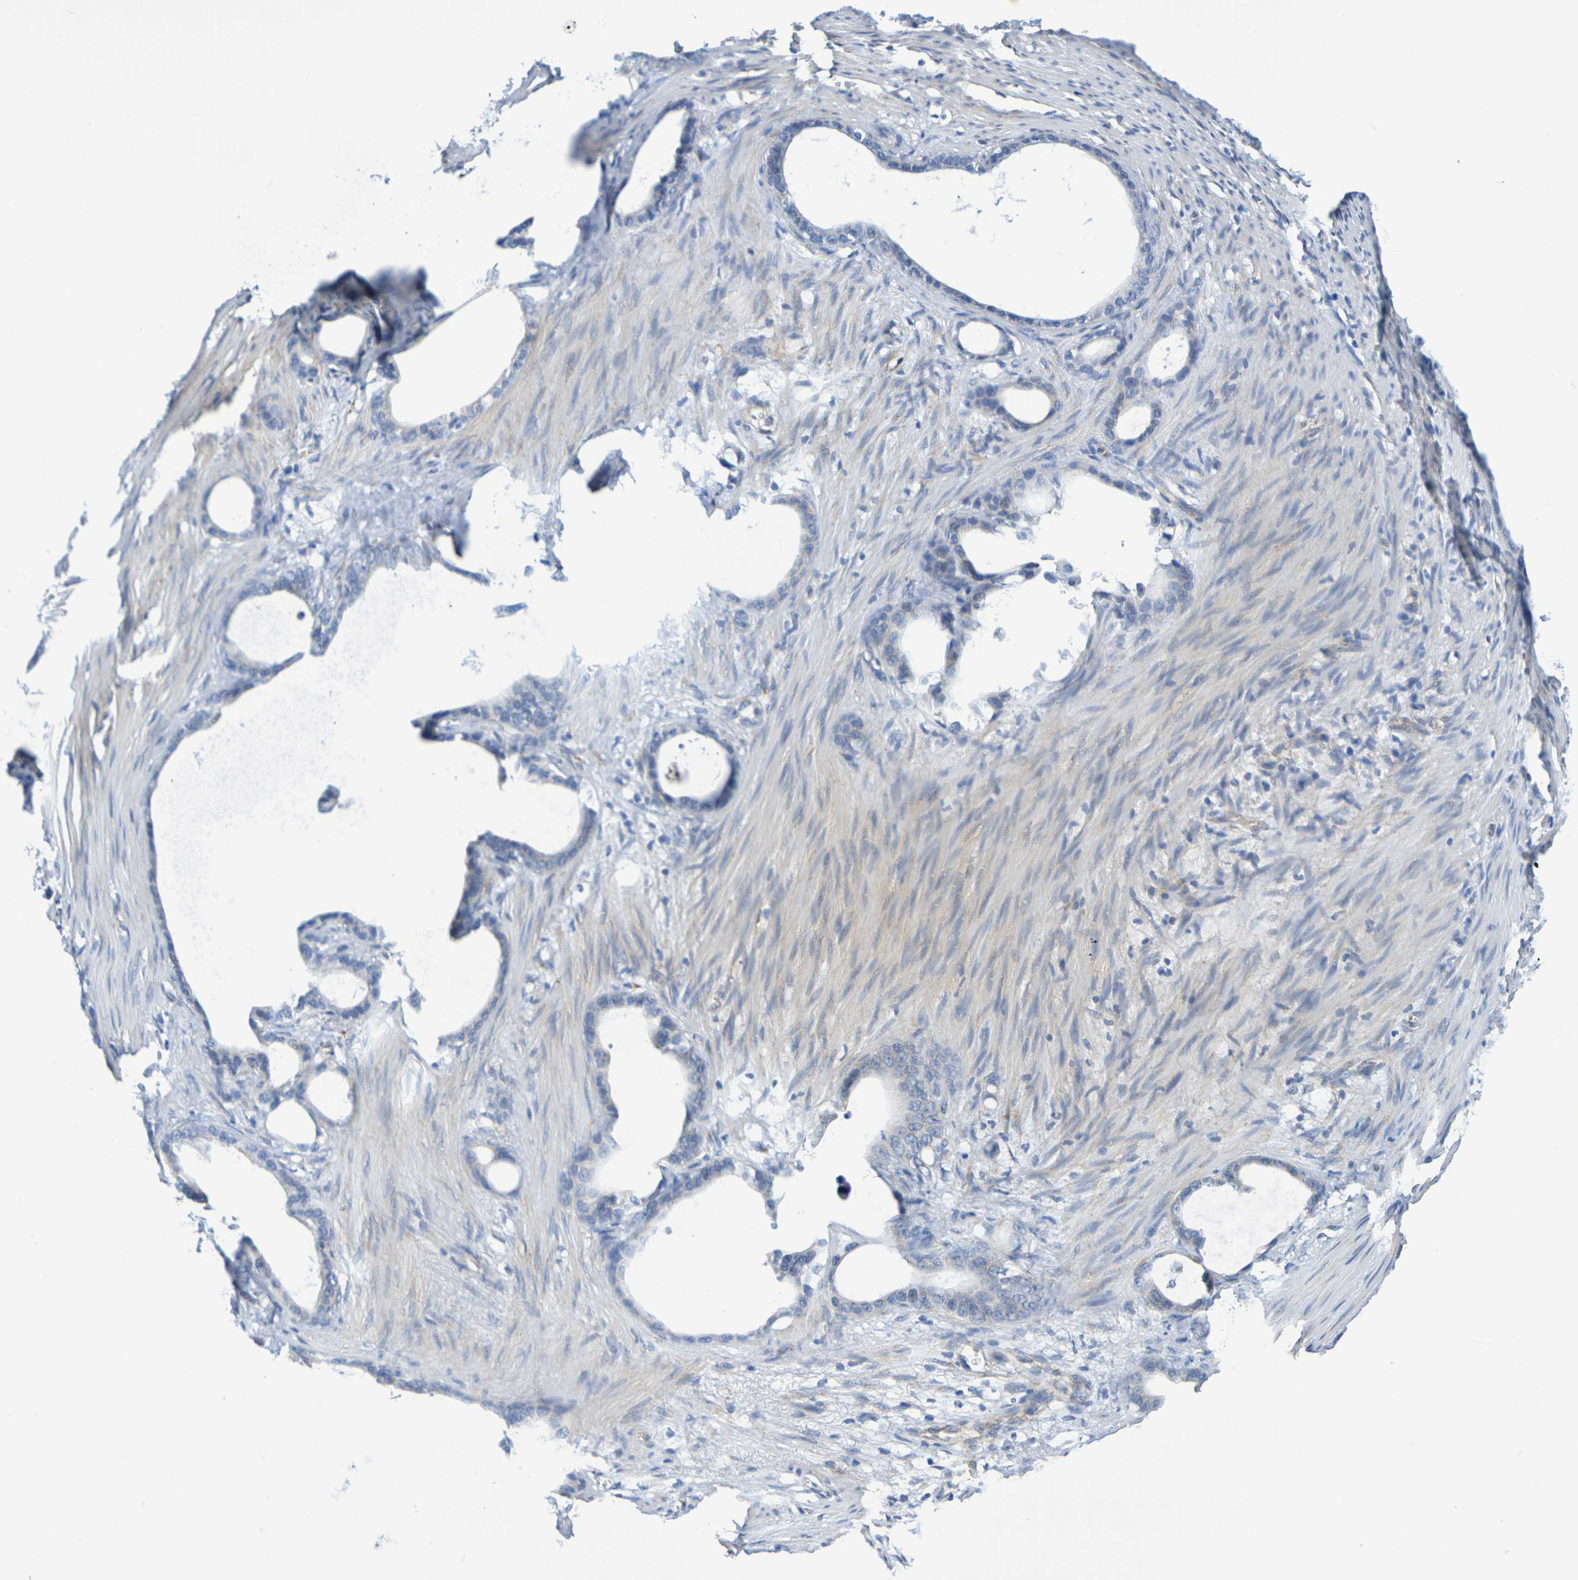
{"staining": {"intensity": "negative", "quantity": "none", "location": "none"}, "tissue": "stomach cancer", "cell_type": "Tumor cells", "image_type": "cancer", "snomed": [{"axis": "morphology", "description": "Adenocarcinoma, NOS"}, {"axis": "topography", "description": "Stomach"}], "caption": "High magnification brightfield microscopy of stomach cancer (adenocarcinoma) stained with DAB (3,3'-diaminobenzidine) (brown) and counterstained with hematoxylin (blue): tumor cells show no significant staining. (Stains: DAB (3,3'-diaminobenzidine) immunohistochemistry with hematoxylin counter stain, Microscopy: brightfield microscopy at high magnification).", "gene": "TMCC3", "patient": {"sex": "female", "age": 75}}